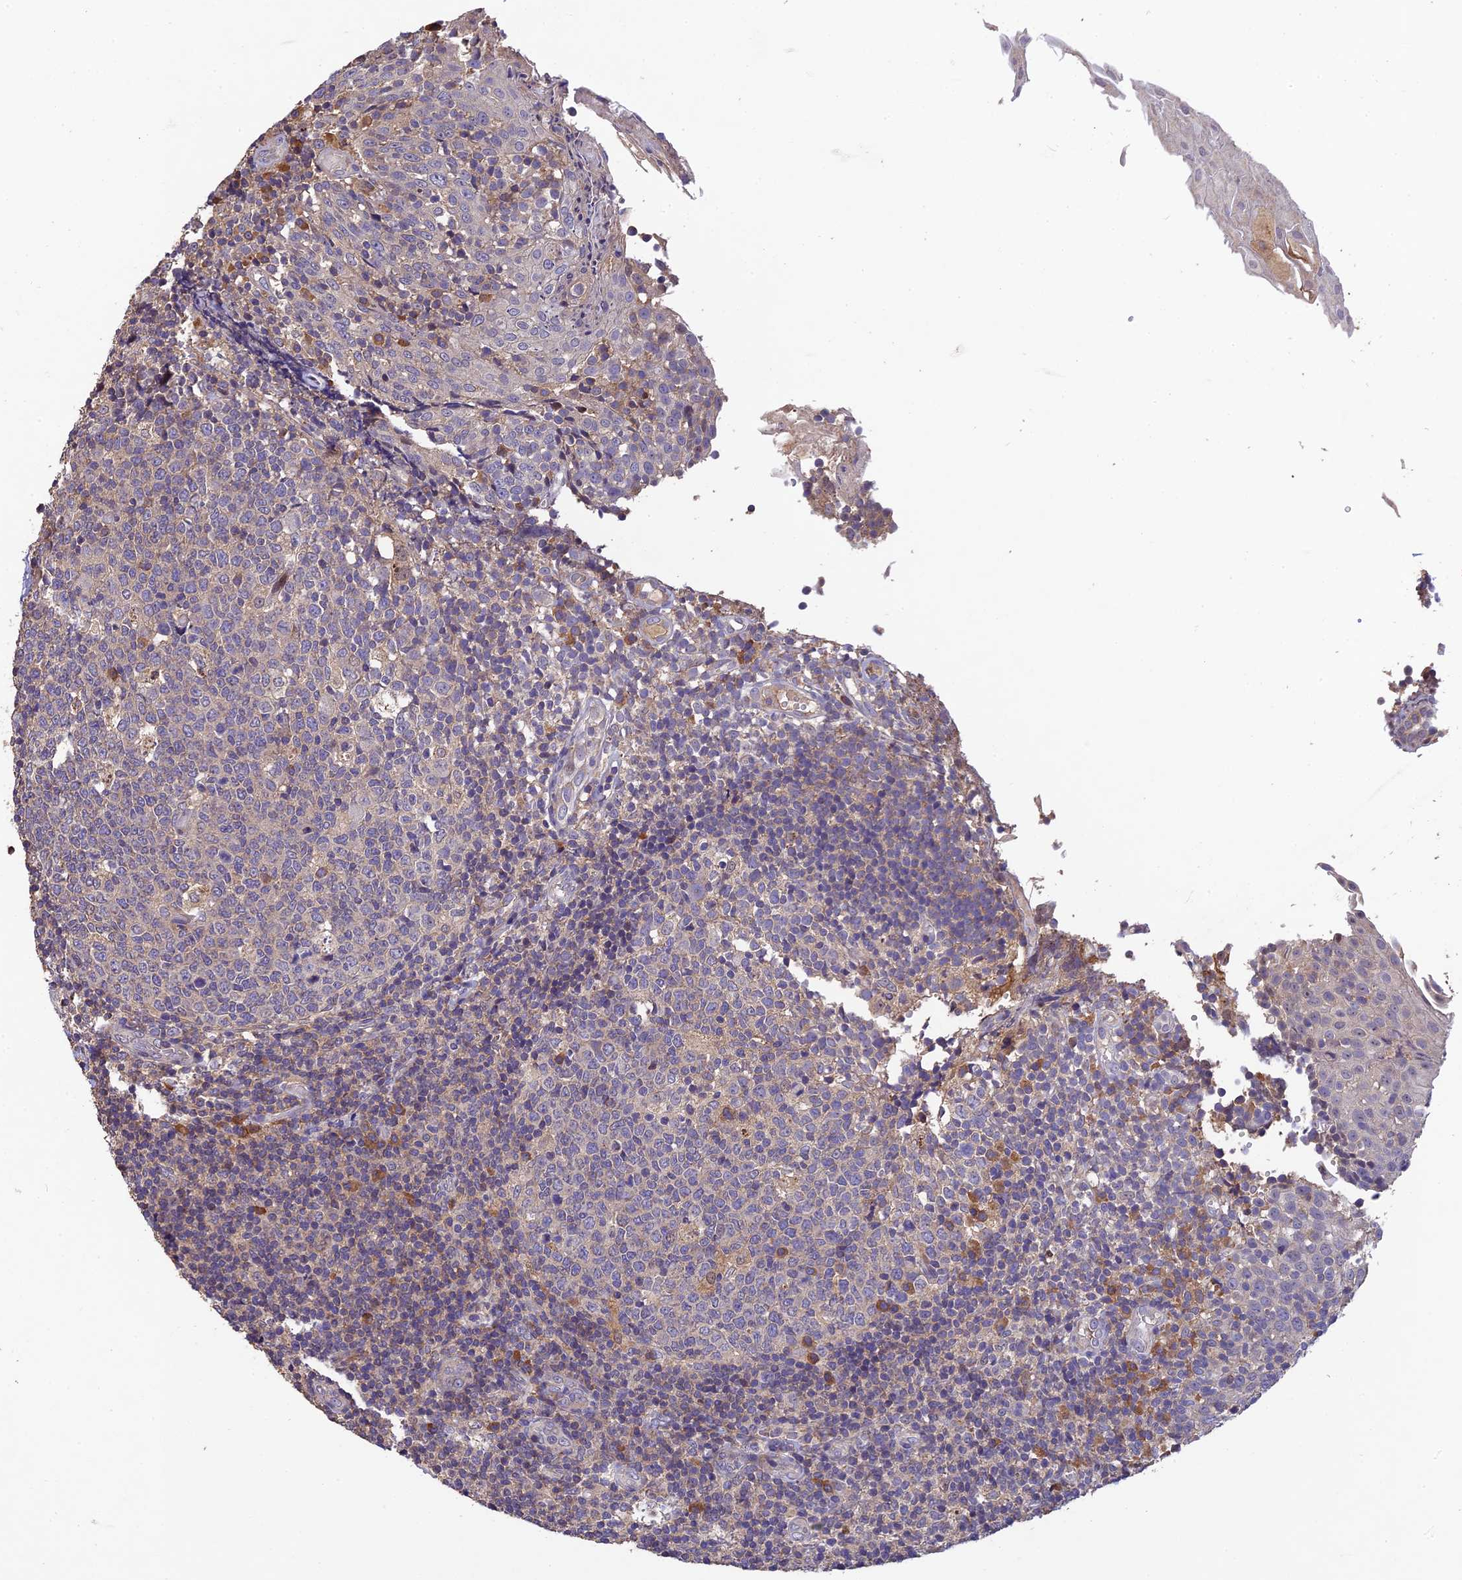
{"staining": {"intensity": "moderate", "quantity": "<25%", "location": "cytoplasmic/membranous"}, "tissue": "tonsil", "cell_type": "Germinal center cells", "image_type": "normal", "snomed": [{"axis": "morphology", "description": "Normal tissue, NOS"}, {"axis": "topography", "description": "Tonsil"}], "caption": "High-magnification brightfield microscopy of unremarkable tonsil stained with DAB (brown) and counterstained with hematoxylin (blue). germinal center cells exhibit moderate cytoplasmic/membranous positivity is identified in about<25% of cells. (DAB IHC with brightfield microscopy, high magnification).", "gene": "DENND5B", "patient": {"sex": "female", "age": 19}}